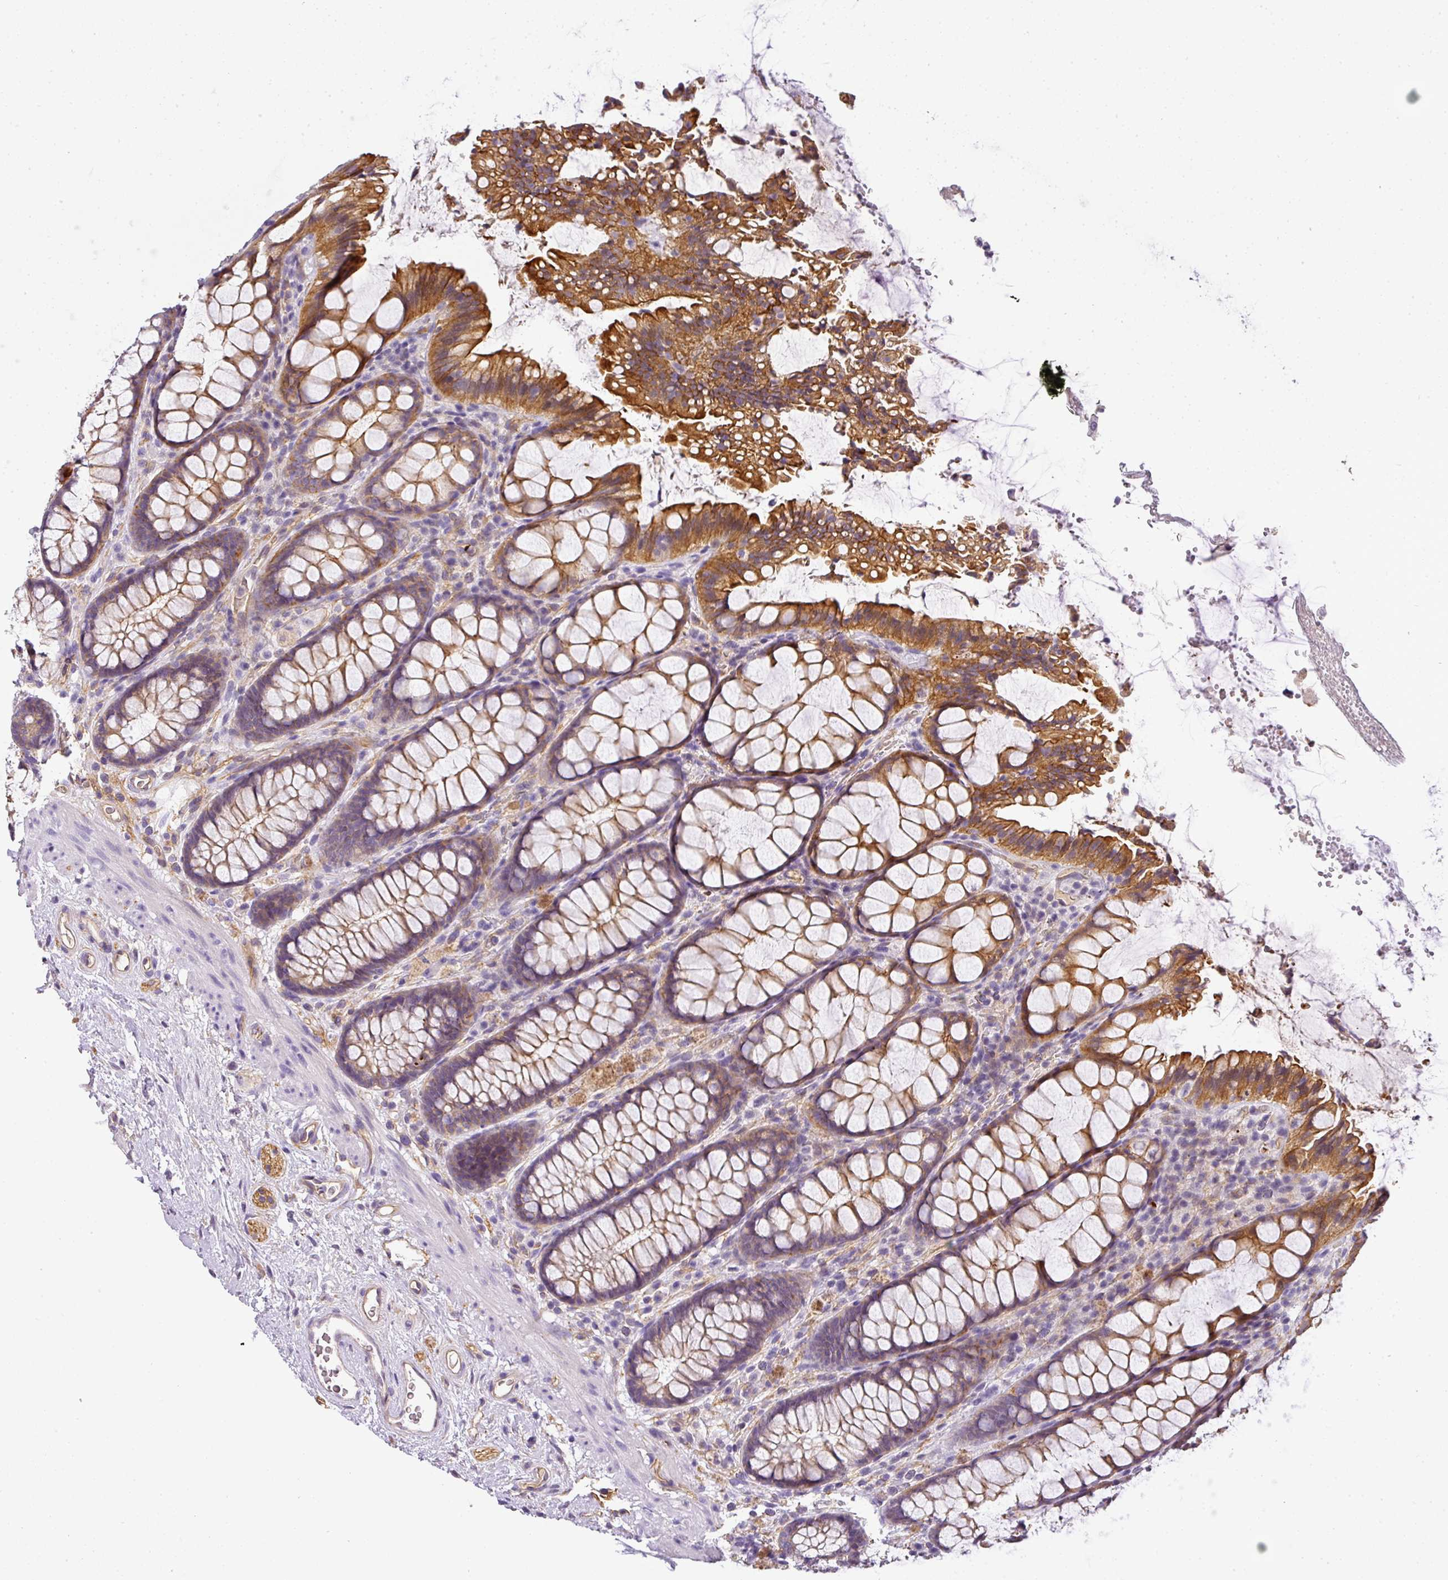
{"staining": {"intensity": "moderate", "quantity": ">75%", "location": "cytoplasmic/membranous"}, "tissue": "rectum", "cell_type": "Glandular cells", "image_type": "normal", "snomed": [{"axis": "morphology", "description": "Normal tissue, NOS"}, {"axis": "topography", "description": "Rectum"}], "caption": "Immunohistochemical staining of normal human rectum shows medium levels of moderate cytoplasmic/membranous positivity in about >75% of glandular cells. The staining was performed using DAB, with brown indicating positive protein expression. Nuclei are stained blue with hematoxylin.", "gene": "OR11H4", "patient": {"sex": "female", "age": 67}}